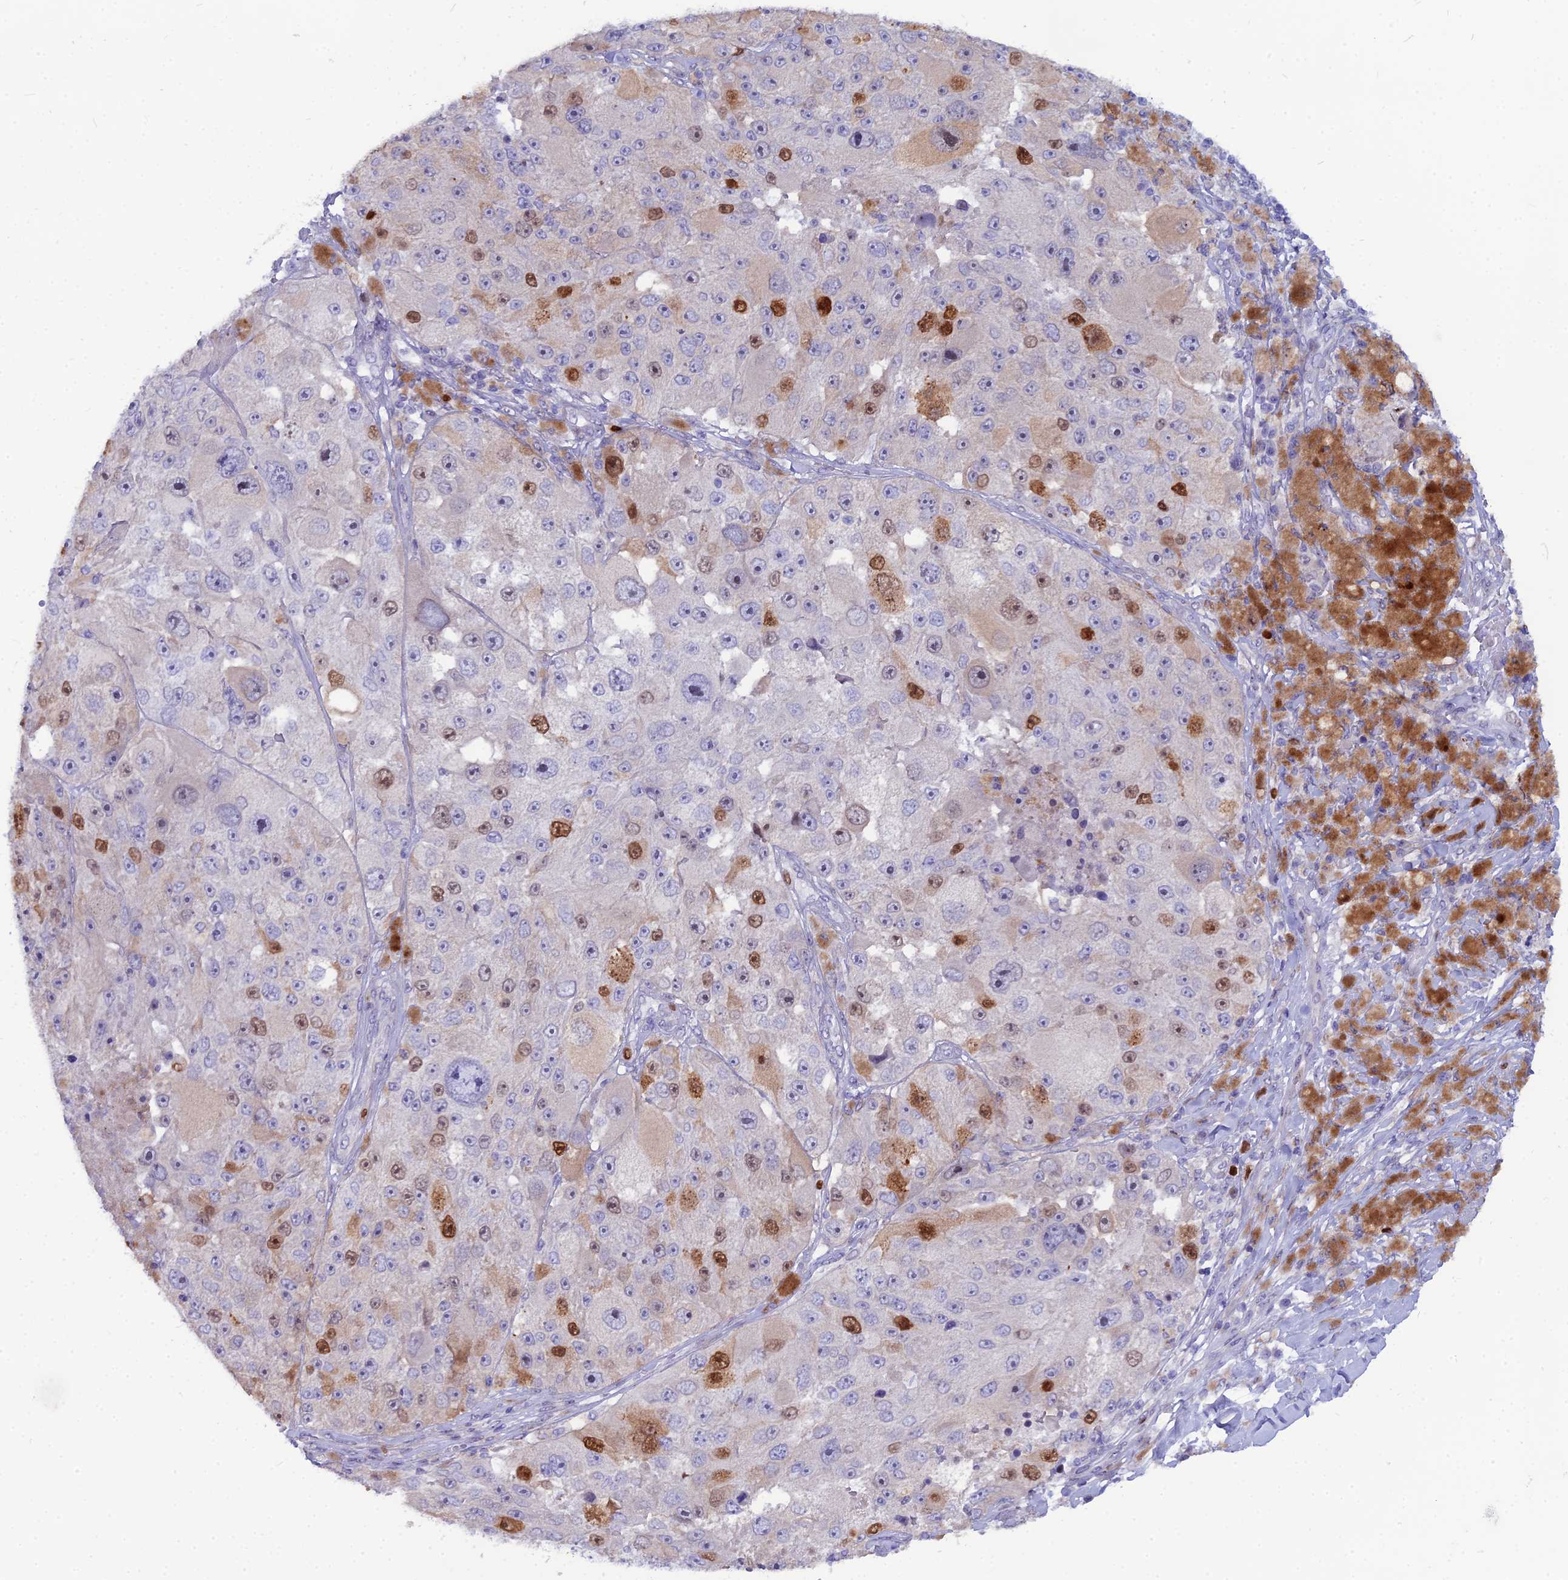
{"staining": {"intensity": "strong", "quantity": "<25%", "location": "nuclear"}, "tissue": "melanoma", "cell_type": "Tumor cells", "image_type": "cancer", "snomed": [{"axis": "morphology", "description": "Malignant melanoma, Metastatic site"}, {"axis": "topography", "description": "Lymph node"}], "caption": "This is an image of immunohistochemistry staining of malignant melanoma (metastatic site), which shows strong positivity in the nuclear of tumor cells.", "gene": "NUSAP1", "patient": {"sex": "male", "age": 62}}